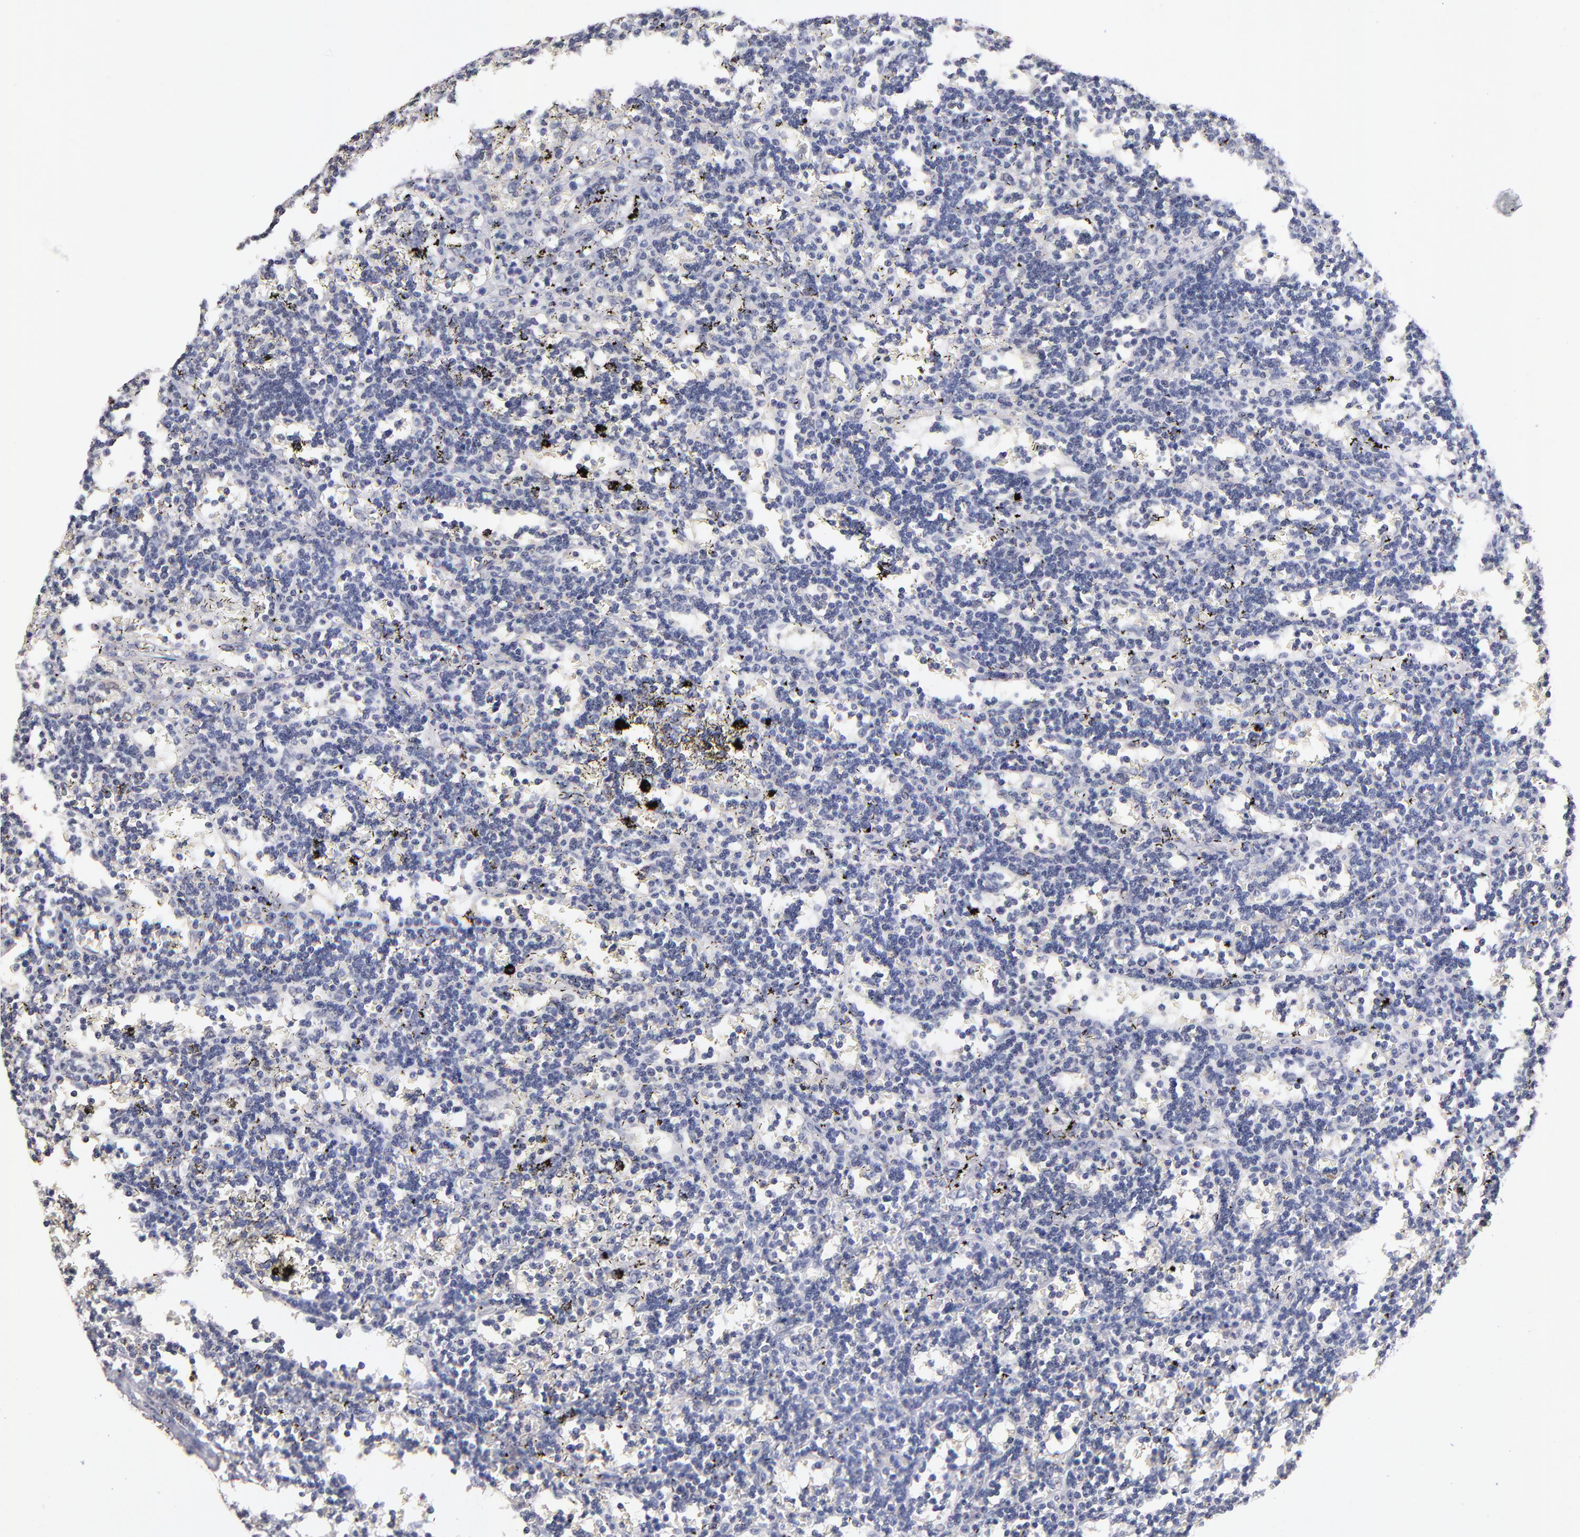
{"staining": {"intensity": "negative", "quantity": "none", "location": "none"}, "tissue": "lymphoma", "cell_type": "Tumor cells", "image_type": "cancer", "snomed": [{"axis": "morphology", "description": "Malignant lymphoma, non-Hodgkin's type, Low grade"}, {"axis": "topography", "description": "Spleen"}], "caption": "Tumor cells show no significant positivity in malignant lymphoma, non-Hodgkin's type (low-grade).", "gene": "PSMD10", "patient": {"sex": "male", "age": 60}}